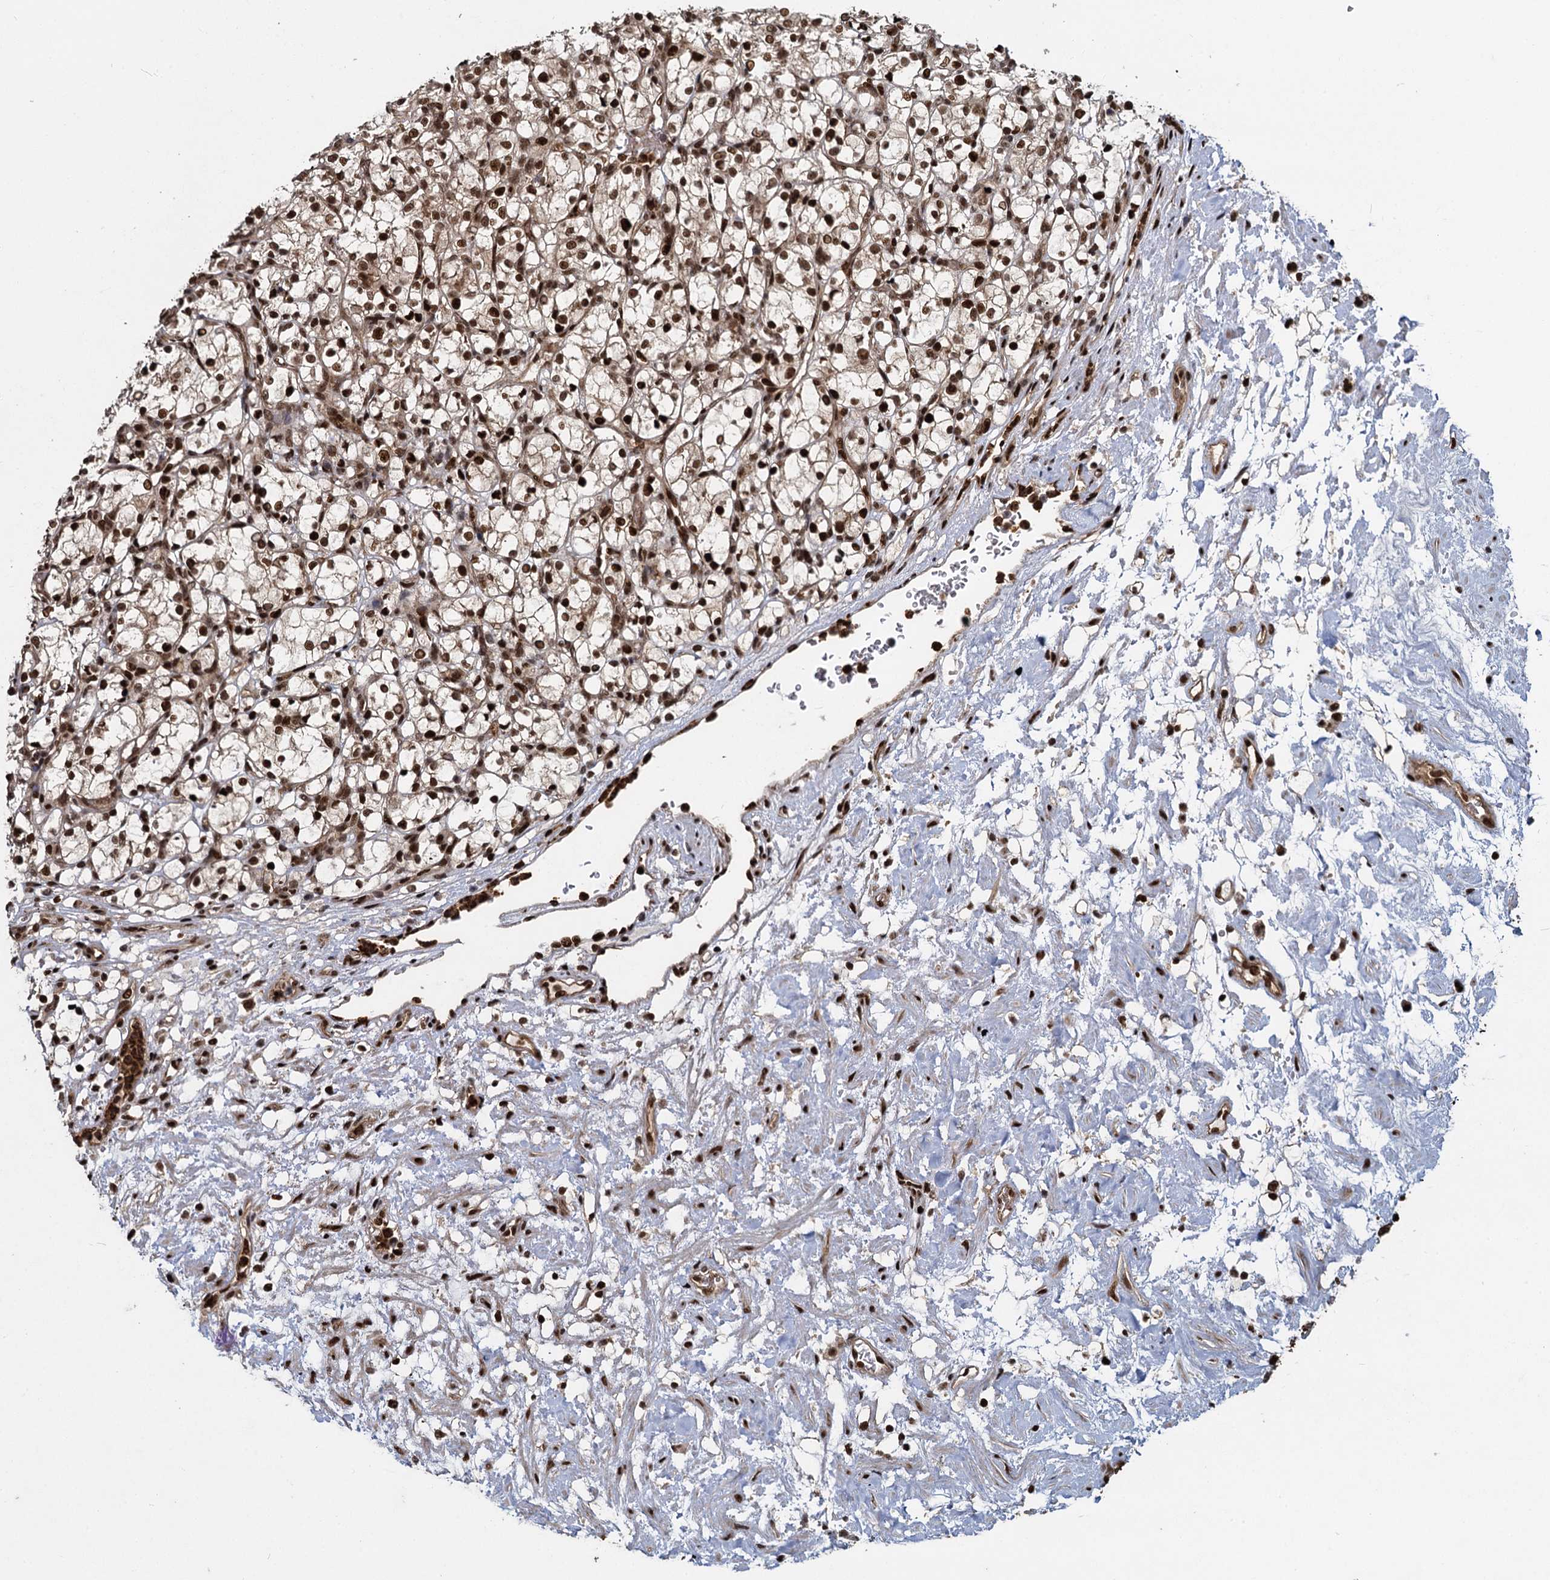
{"staining": {"intensity": "strong", "quantity": ">75%", "location": "nuclear"}, "tissue": "renal cancer", "cell_type": "Tumor cells", "image_type": "cancer", "snomed": [{"axis": "morphology", "description": "Adenocarcinoma, NOS"}, {"axis": "topography", "description": "Kidney"}], "caption": "Tumor cells show strong nuclear staining in about >75% of cells in renal adenocarcinoma.", "gene": "ANKRD49", "patient": {"sex": "female", "age": 69}}